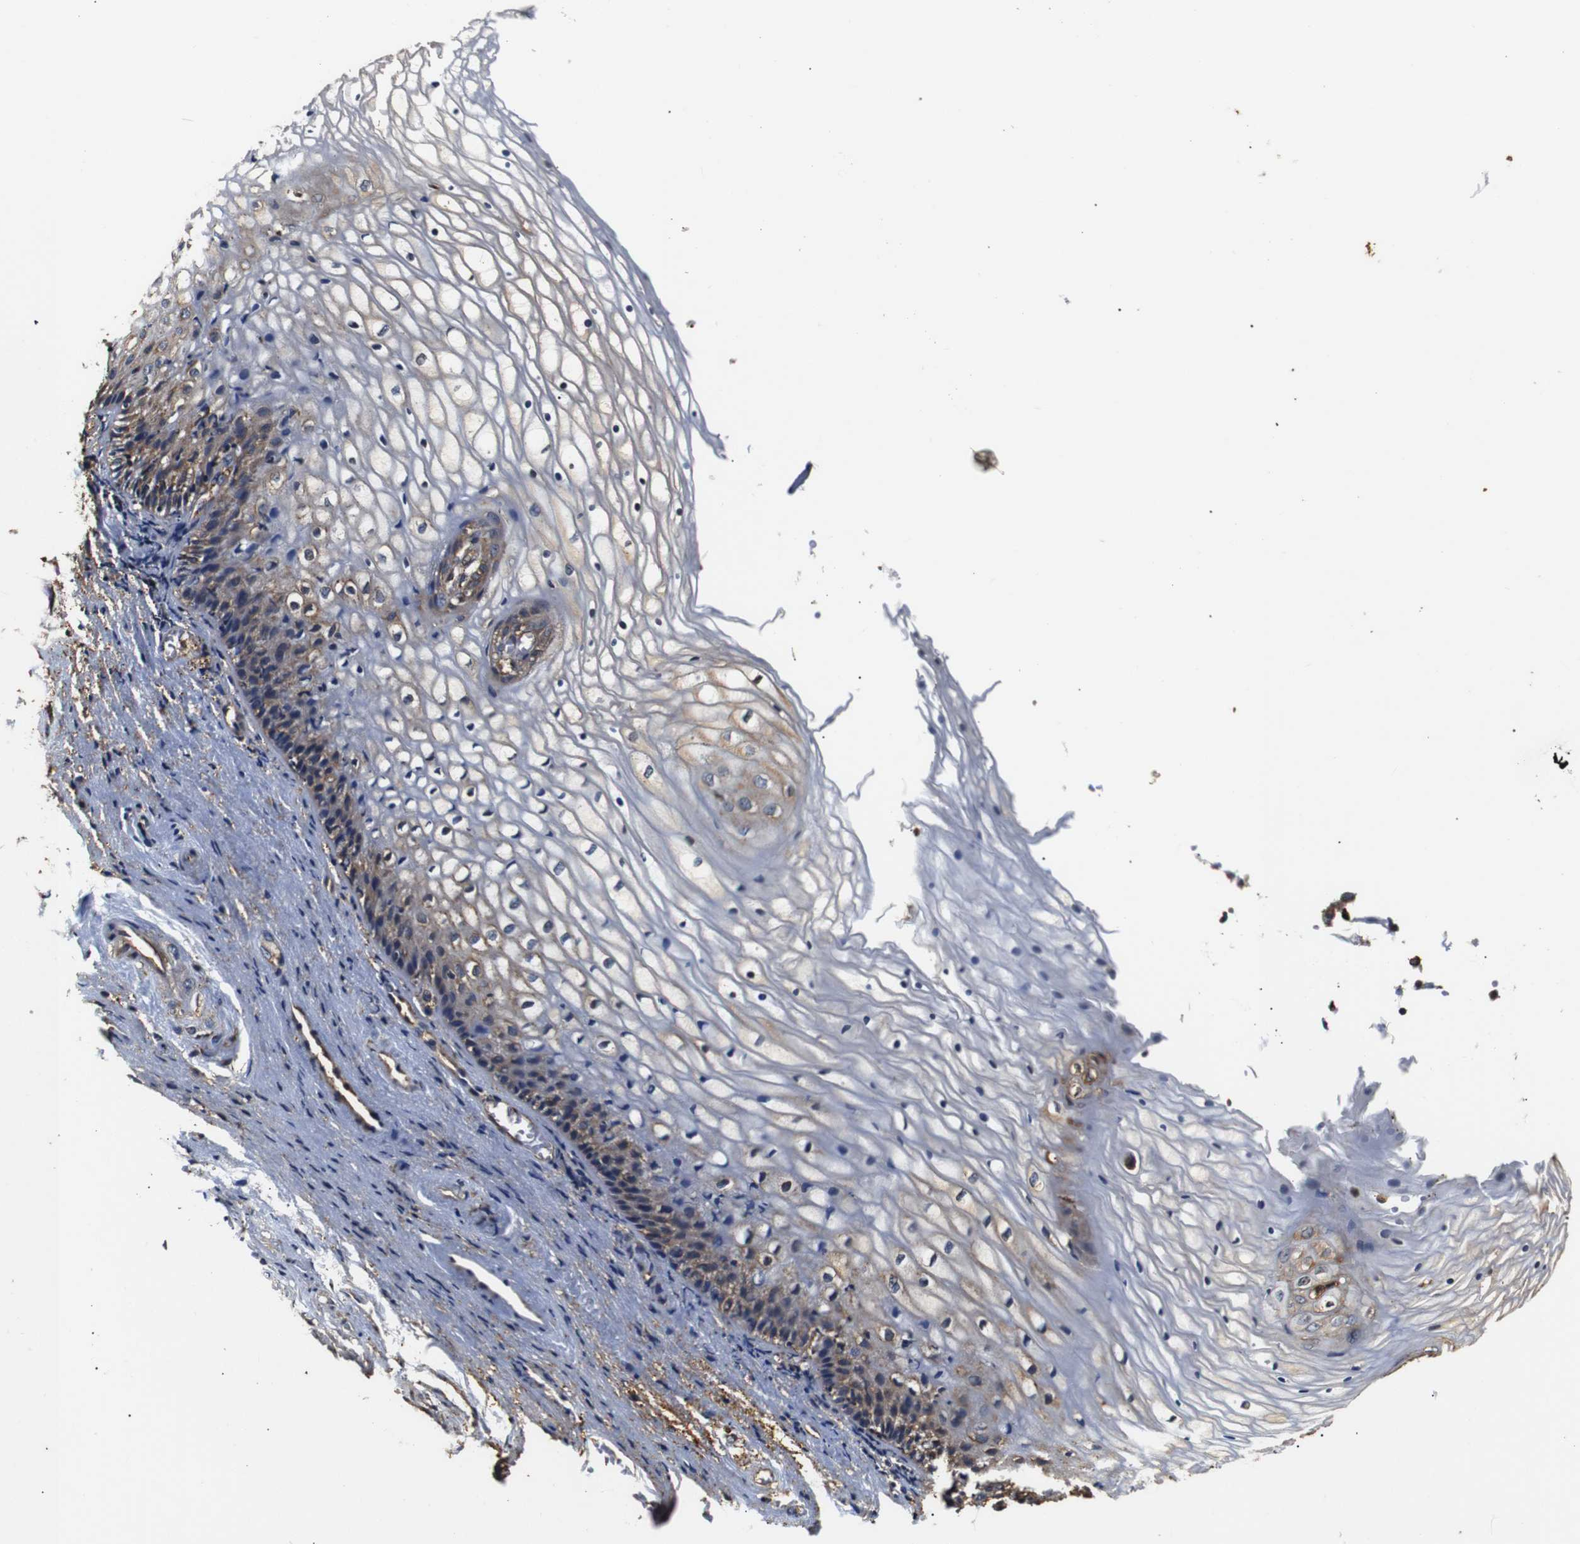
{"staining": {"intensity": "moderate", "quantity": "<25%", "location": "cytoplasmic/membranous"}, "tissue": "vagina", "cell_type": "Squamous epithelial cells", "image_type": "normal", "snomed": [{"axis": "morphology", "description": "Normal tissue, NOS"}, {"axis": "topography", "description": "Vagina"}], "caption": "Vagina stained with DAB IHC displays low levels of moderate cytoplasmic/membranous positivity in approximately <25% of squamous epithelial cells. The staining was performed using DAB, with brown indicating positive protein expression. Nuclei are stained blue with hematoxylin.", "gene": "HHIP", "patient": {"sex": "female", "age": 34}}